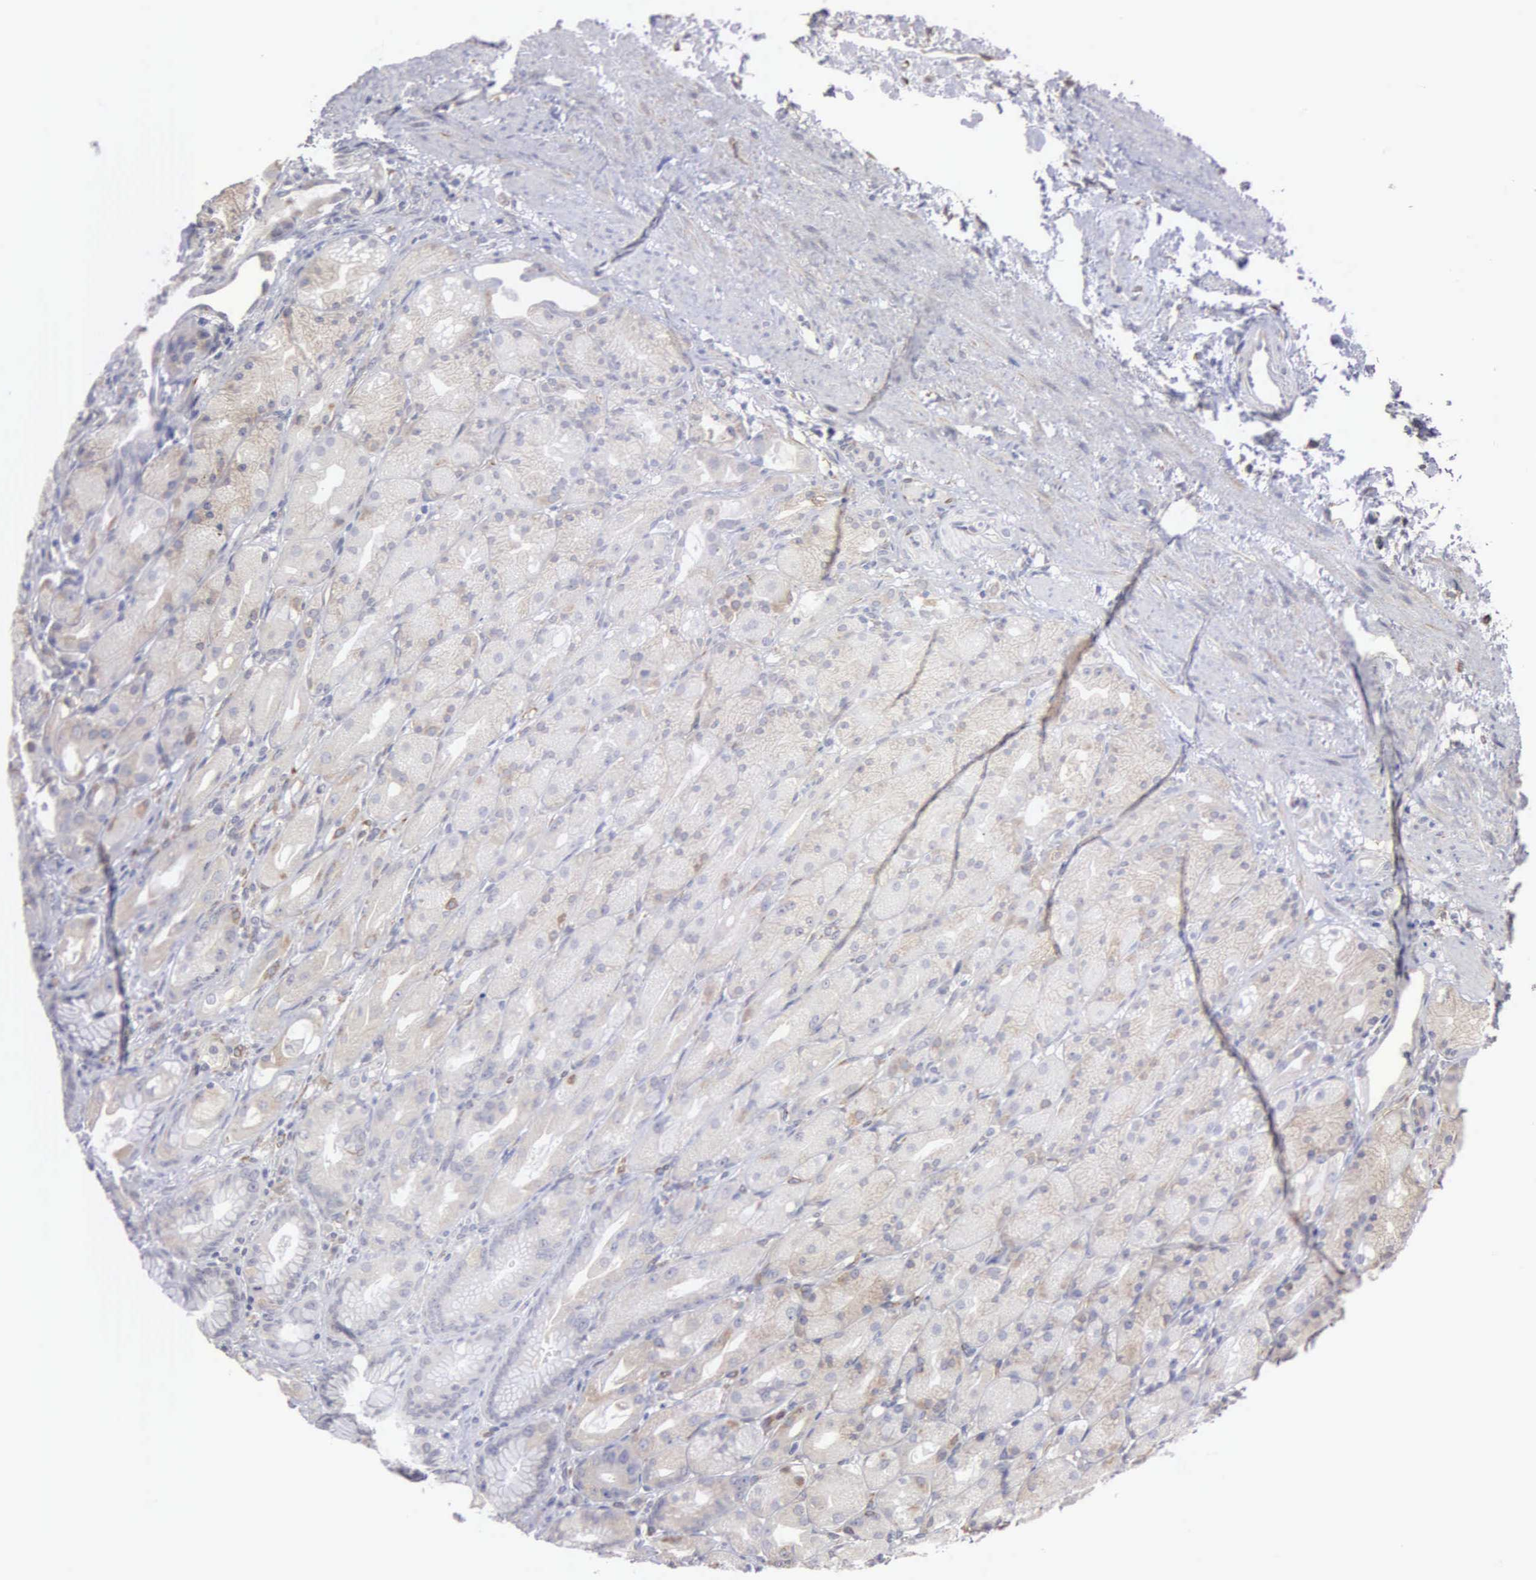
{"staining": {"intensity": "negative", "quantity": "none", "location": "none"}, "tissue": "stomach", "cell_type": "Glandular cells", "image_type": "normal", "snomed": [{"axis": "morphology", "description": "Normal tissue, NOS"}, {"axis": "topography", "description": "Stomach, upper"}], "caption": "Micrograph shows no protein expression in glandular cells of normal stomach.", "gene": "LIN52", "patient": {"sex": "female", "age": 75}}